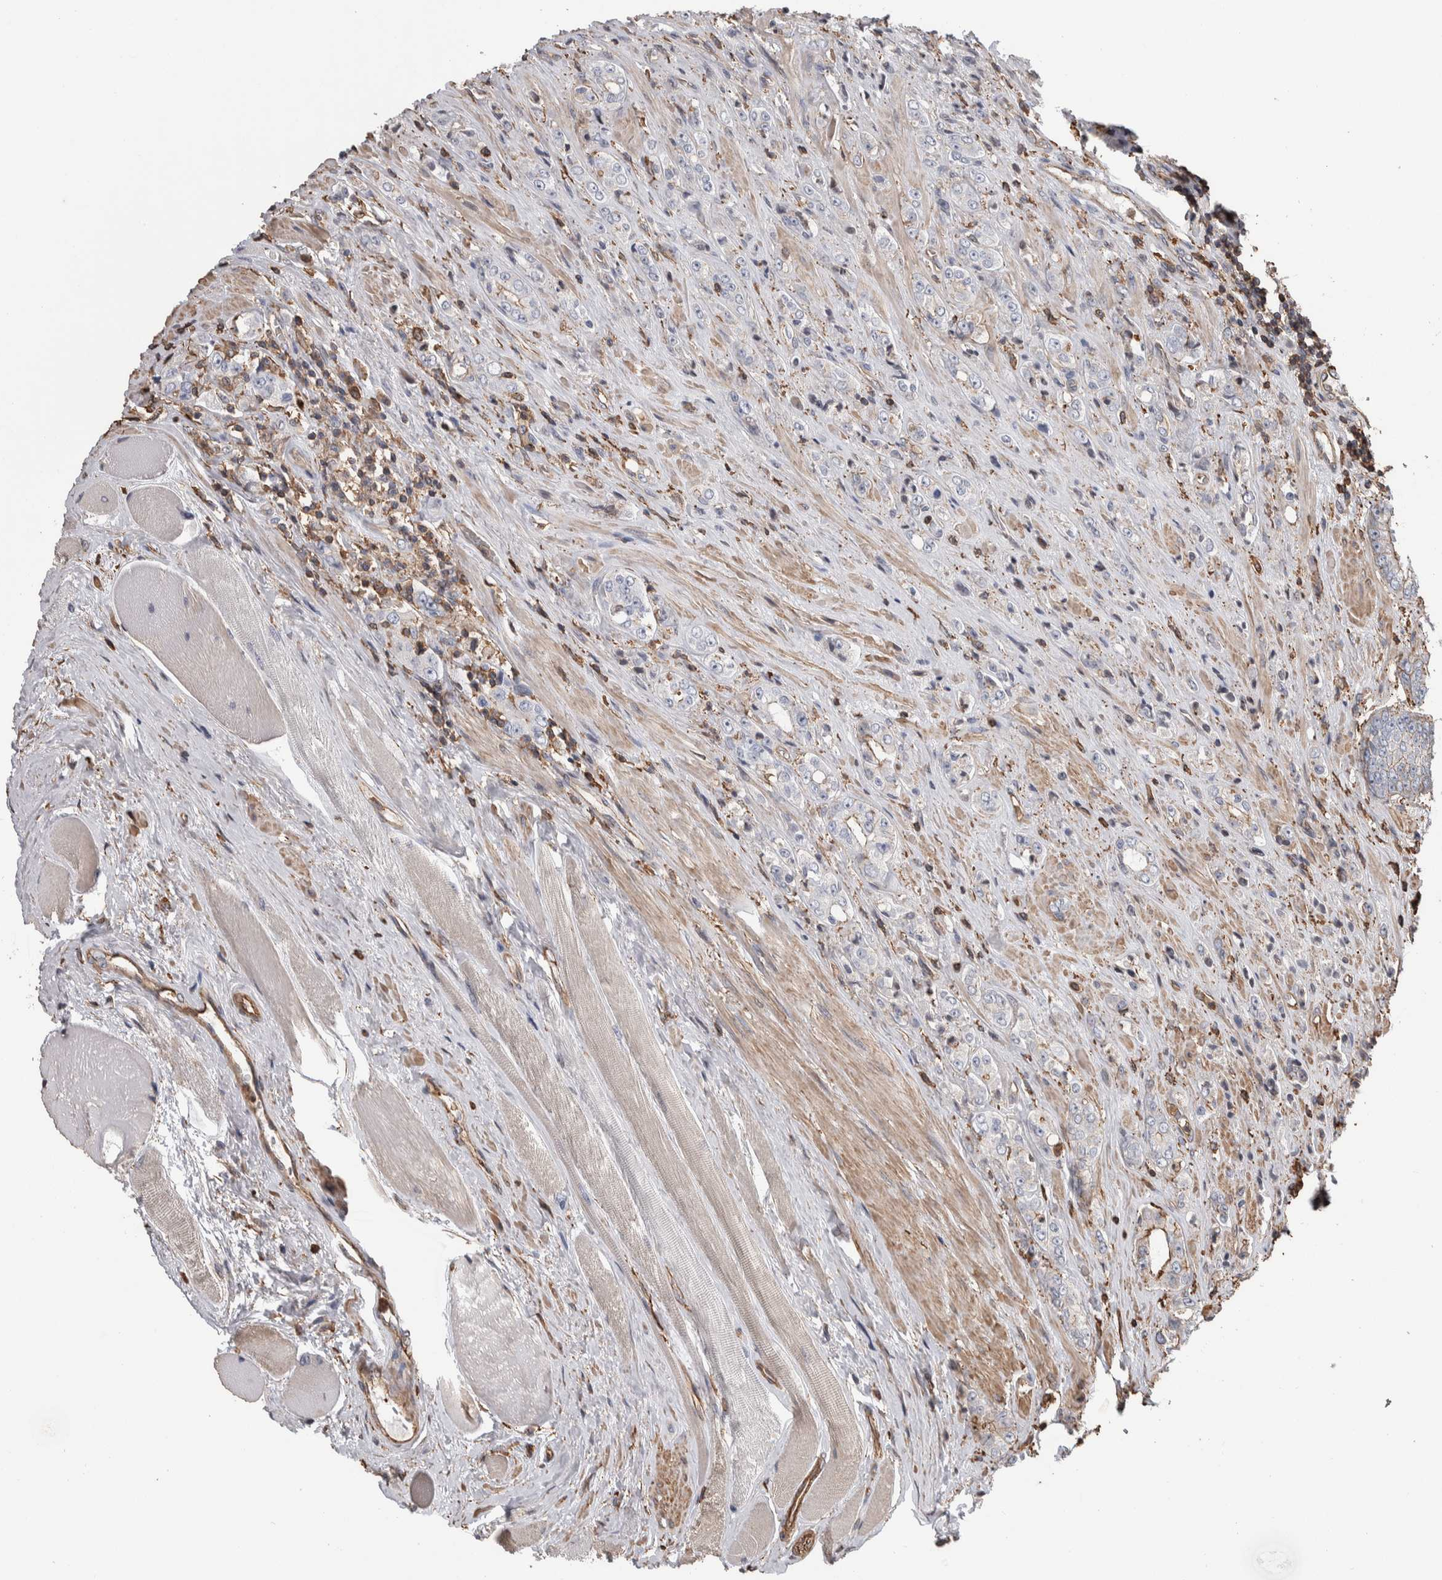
{"staining": {"intensity": "moderate", "quantity": "<25%", "location": "cytoplasmic/membranous"}, "tissue": "prostate cancer", "cell_type": "Tumor cells", "image_type": "cancer", "snomed": [{"axis": "morphology", "description": "Adenocarcinoma, High grade"}, {"axis": "topography", "description": "Prostate"}], "caption": "High-magnification brightfield microscopy of prostate cancer stained with DAB (brown) and counterstained with hematoxylin (blue). tumor cells exhibit moderate cytoplasmic/membranous positivity is seen in about<25% of cells. (DAB = brown stain, brightfield microscopy at high magnification).", "gene": "ENPP2", "patient": {"sex": "male", "age": 61}}